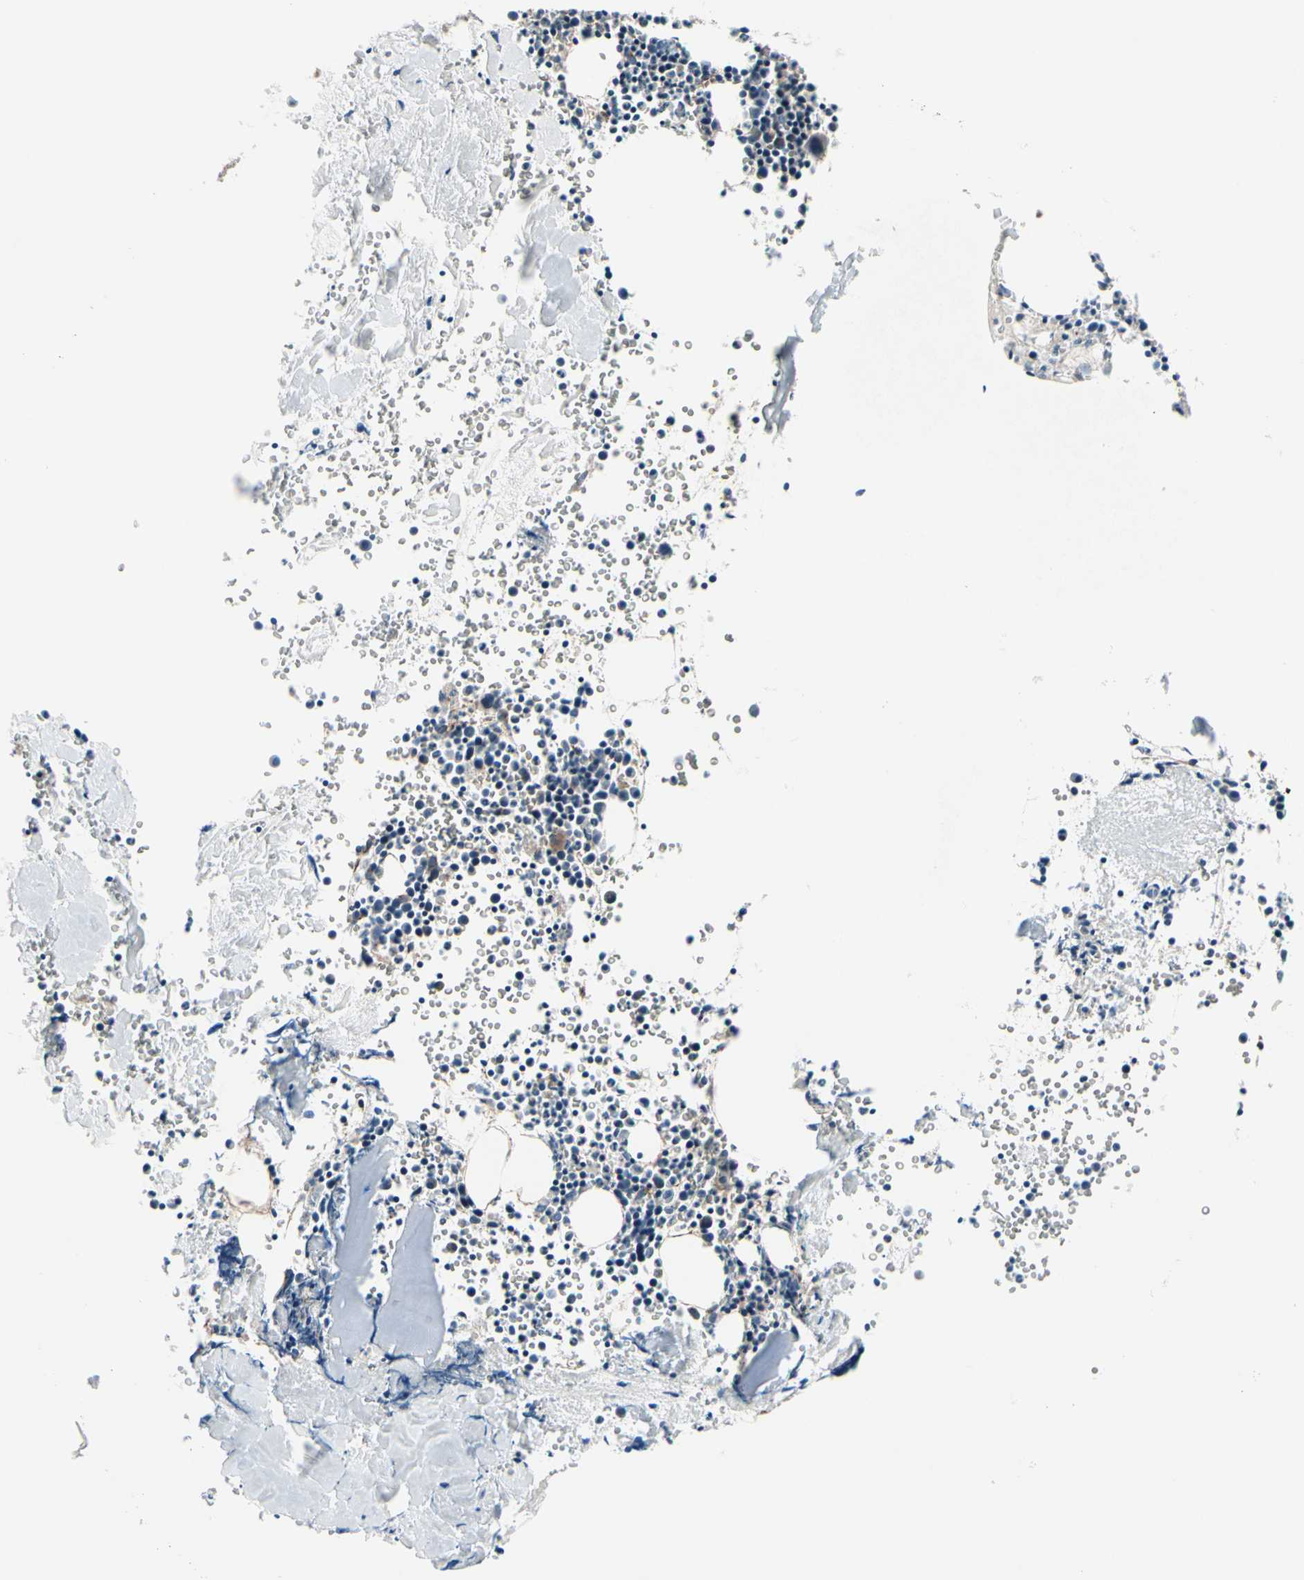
{"staining": {"intensity": "weak", "quantity": "<25%", "location": "cytoplasmic/membranous"}, "tissue": "bone marrow", "cell_type": "Hematopoietic cells", "image_type": "normal", "snomed": [{"axis": "morphology", "description": "Normal tissue, NOS"}, {"axis": "morphology", "description": "Inflammation, NOS"}, {"axis": "topography", "description": "Bone marrow"}], "caption": "Immunohistochemical staining of unremarkable bone marrow shows no significant staining in hematopoietic cells.", "gene": "PRKAR2B", "patient": {"sex": "female", "age": 17}}